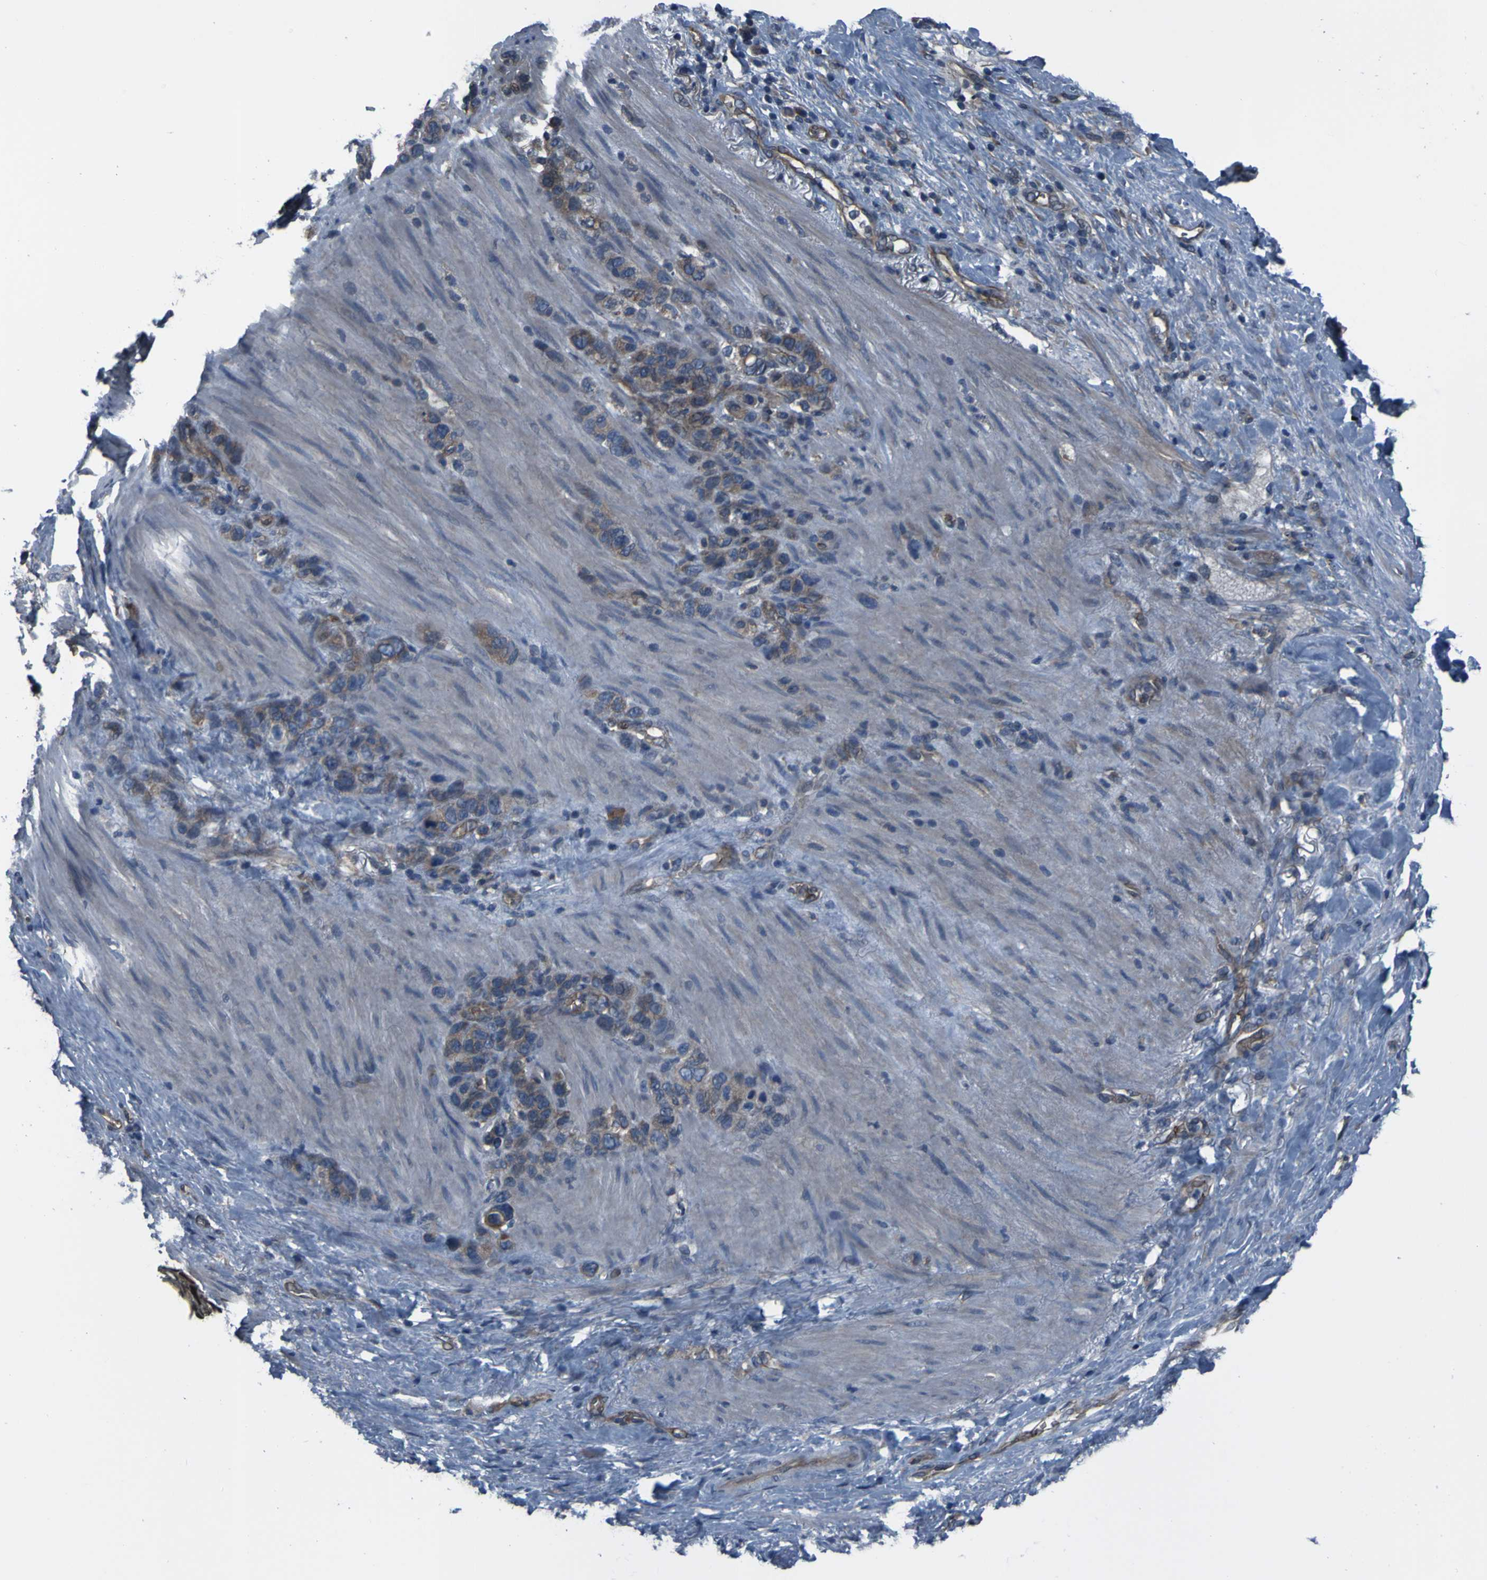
{"staining": {"intensity": "weak", "quantity": ">75%", "location": "cytoplasmic/membranous"}, "tissue": "stomach cancer", "cell_type": "Tumor cells", "image_type": "cancer", "snomed": [{"axis": "morphology", "description": "Adenocarcinoma, NOS"}, {"axis": "morphology", "description": "Adenocarcinoma, High grade"}, {"axis": "topography", "description": "Stomach, upper"}, {"axis": "topography", "description": "Stomach, lower"}], "caption": "High-magnification brightfield microscopy of adenocarcinoma (stomach) stained with DAB (brown) and counterstained with hematoxylin (blue). tumor cells exhibit weak cytoplasmic/membranous expression is present in about>75% of cells. (Stains: DAB (3,3'-diaminobenzidine) in brown, nuclei in blue, Microscopy: brightfield microscopy at high magnification).", "gene": "GRAMD1A", "patient": {"sex": "female", "age": 65}}